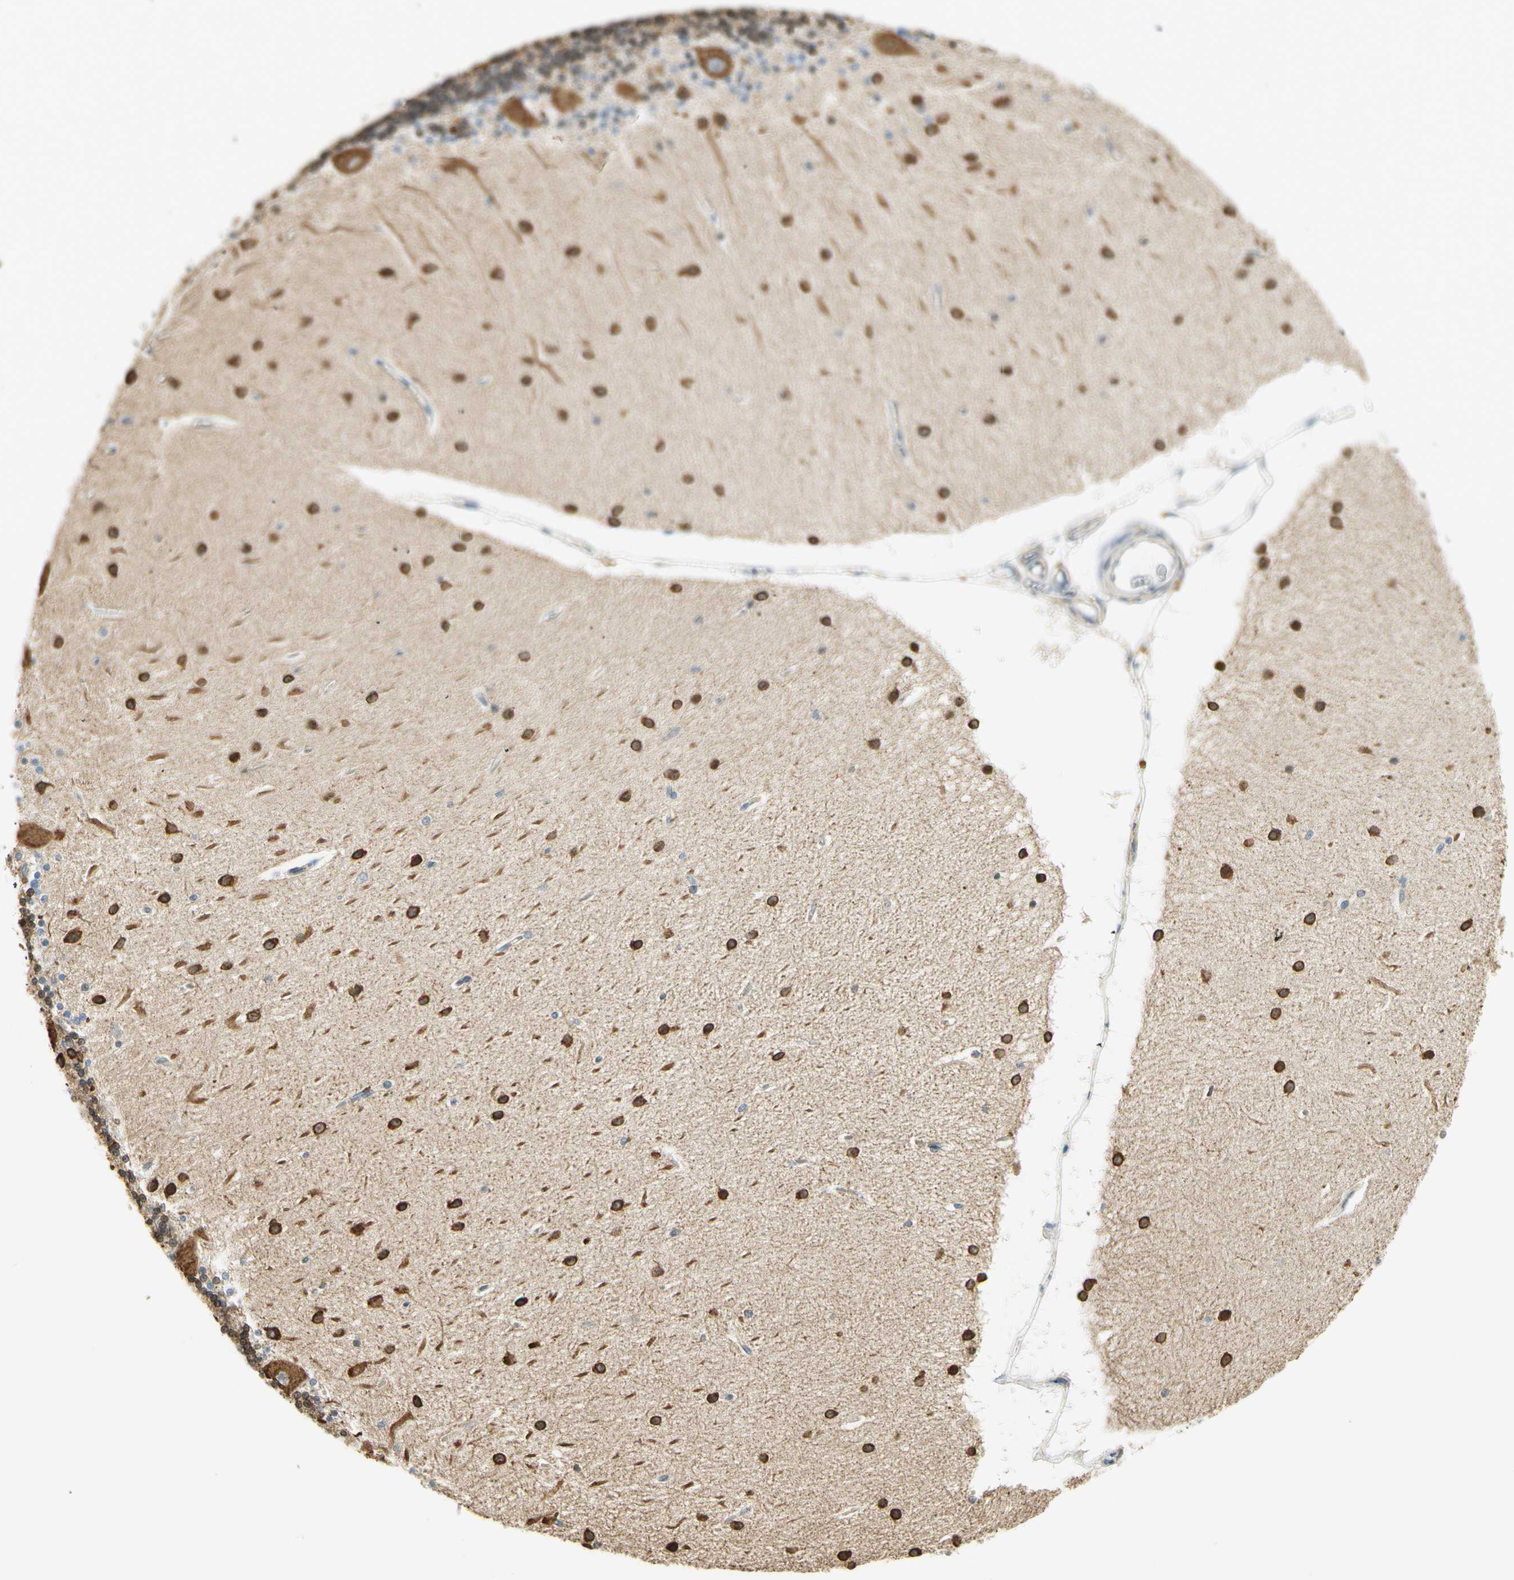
{"staining": {"intensity": "moderate", "quantity": ">75%", "location": "cytoplasmic/membranous"}, "tissue": "cerebellum", "cell_type": "Cells in granular layer", "image_type": "normal", "snomed": [{"axis": "morphology", "description": "Normal tissue, NOS"}, {"axis": "topography", "description": "Cerebellum"}], "caption": "DAB immunohistochemical staining of normal human cerebellum displays moderate cytoplasmic/membranous protein expression in about >75% of cells in granular layer.", "gene": "IGDCC4", "patient": {"sex": "female", "age": 54}}